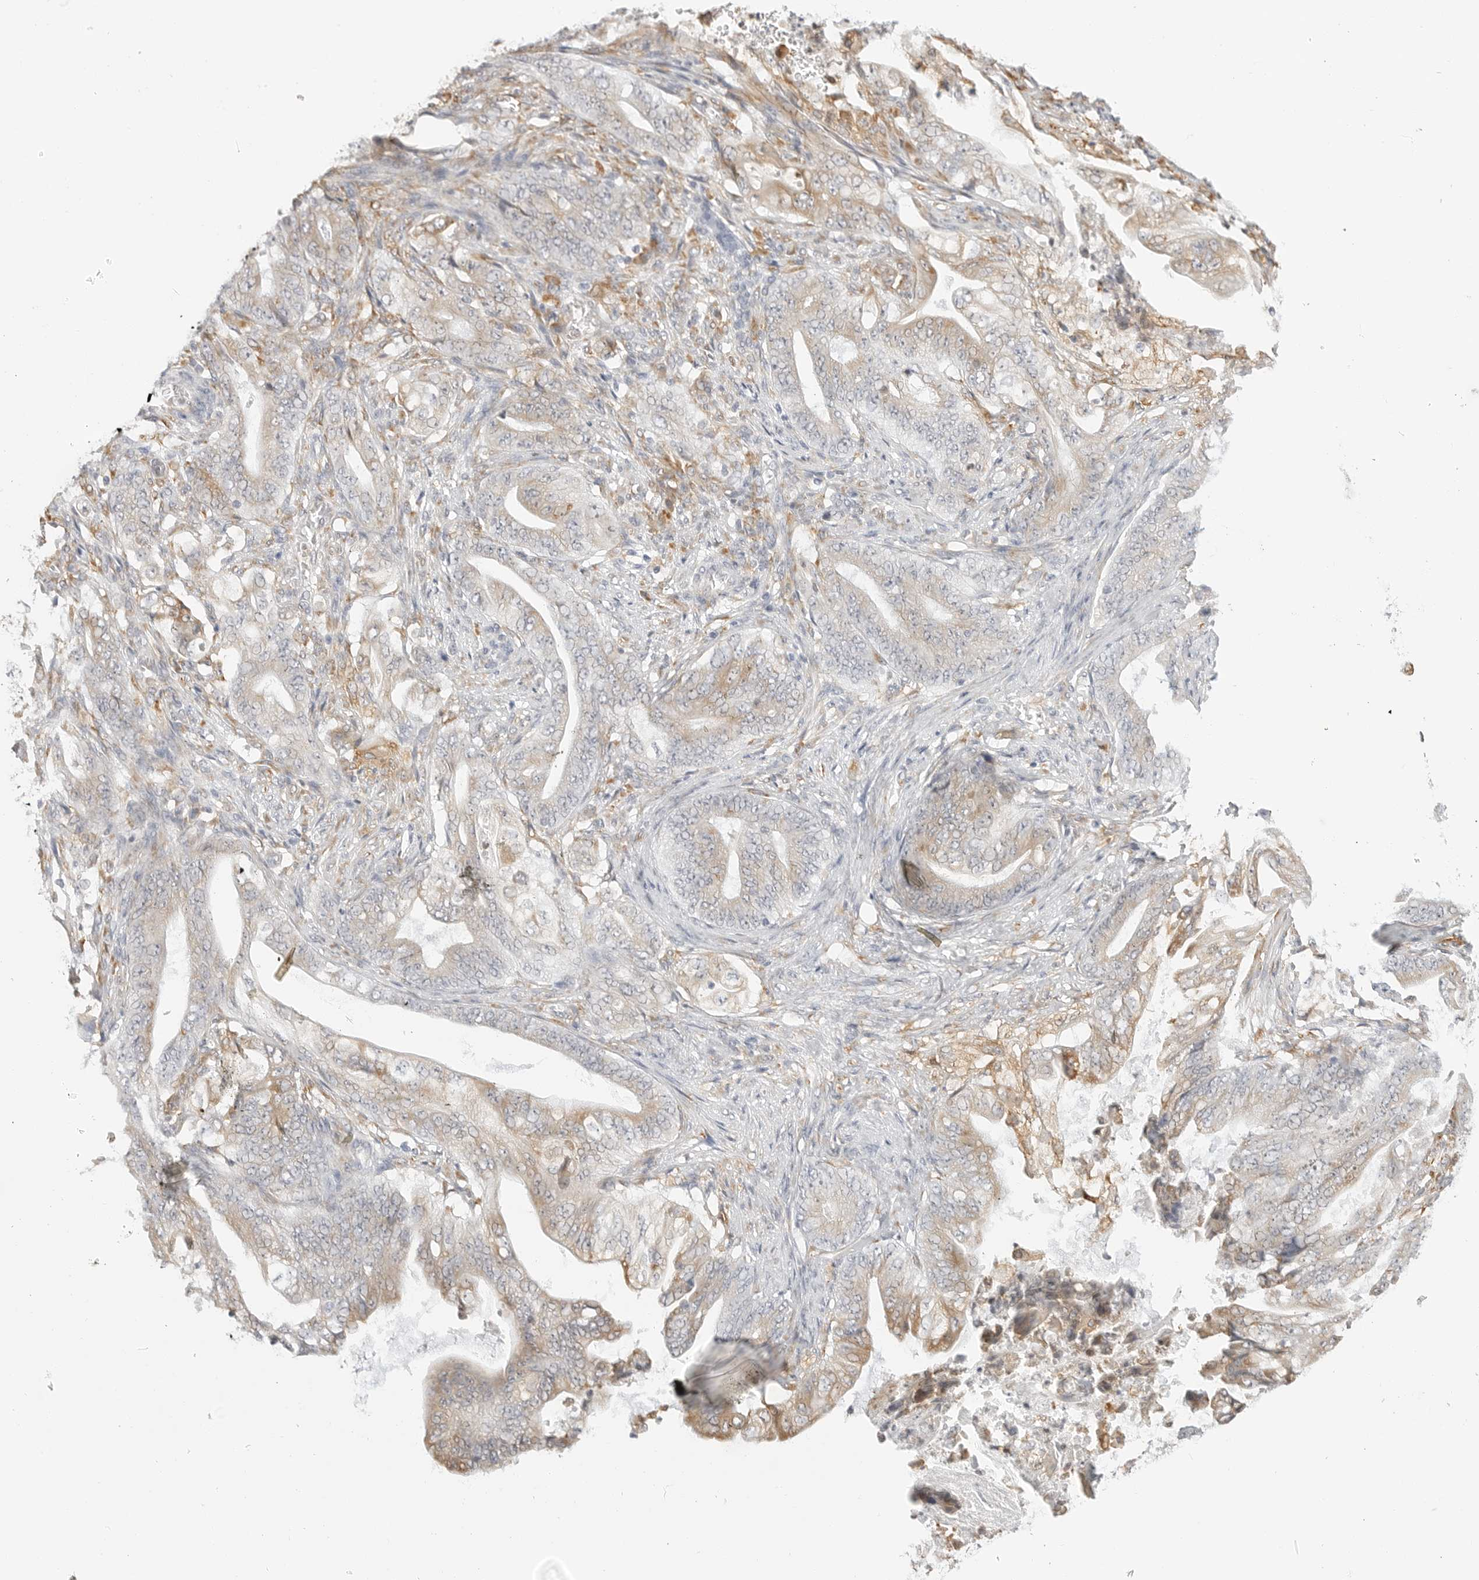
{"staining": {"intensity": "moderate", "quantity": "25%-75%", "location": "cytoplasmic/membranous"}, "tissue": "stomach cancer", "cell_type": "Tumor cells", "image_type": "cancer", "snomed": [{"axis": "morphology", "description": "Adenocarcinoma, NOS"}, {"axis": "topography", "description": "Stomach"}], "caption": "DAB immunohistochemical staining of human stomach cancer (adenocarcinoma) exhibits moderate cytoplasmic/membranous protein expression in about 25%-75% of tumor cells.", "gene": "THEM4", "patient": {"sex": "female", "age": 73}}